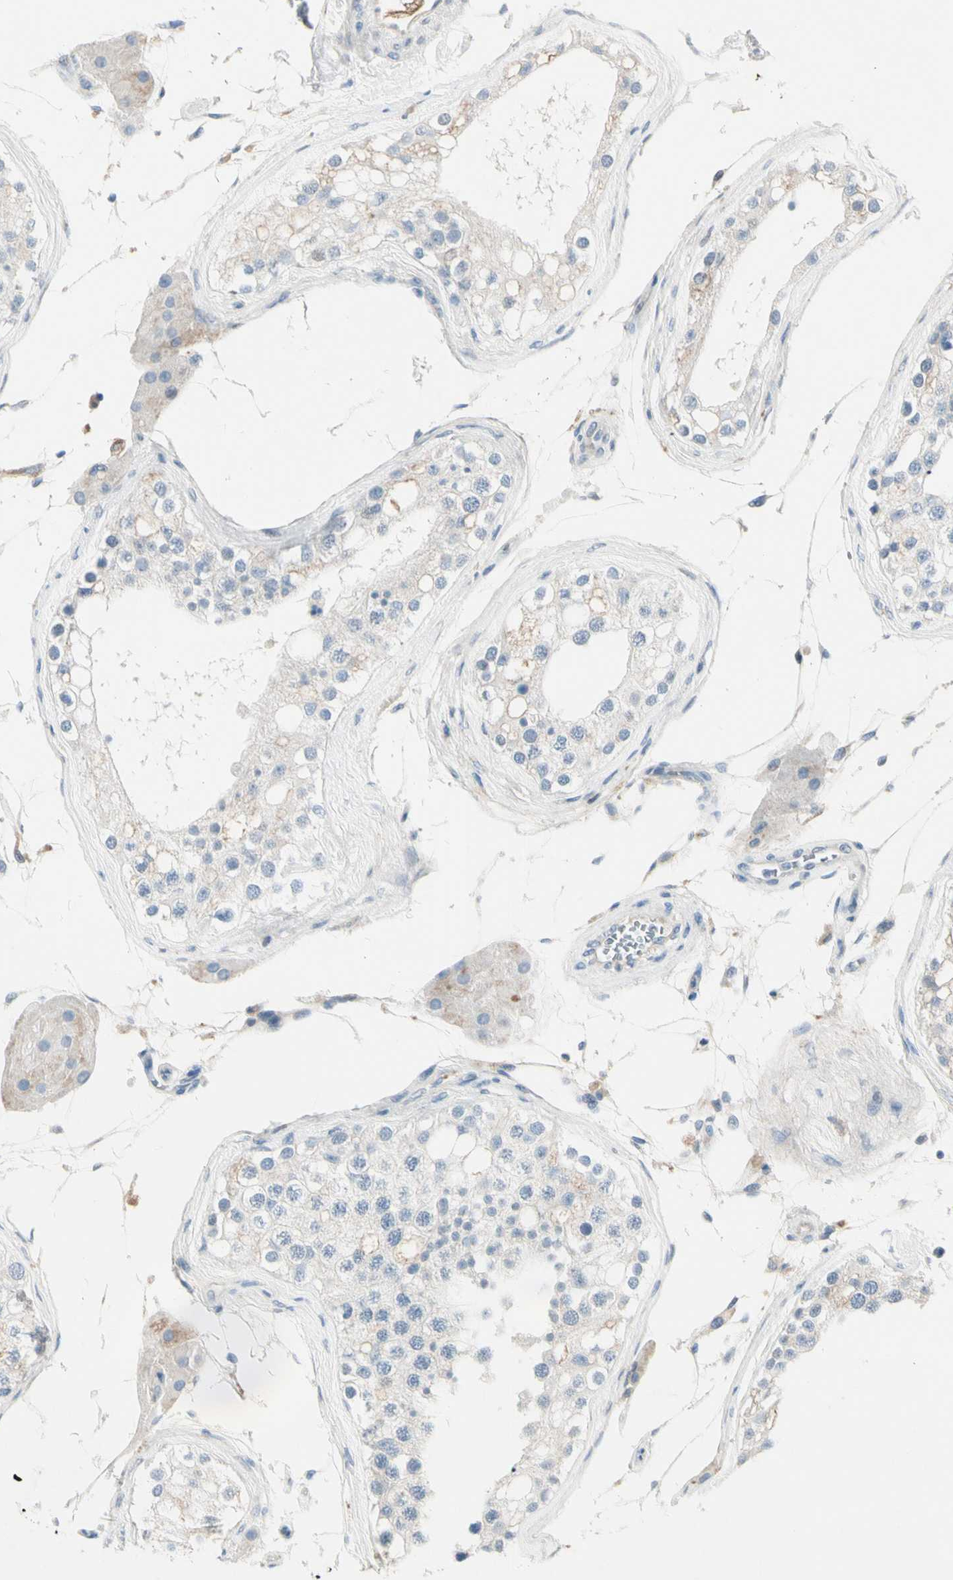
{"staining": {"intensity": "negative", "quantity": "none", "location": "none"}, "tissue": "testis", "cell_type": "Cells in seminiferous ducts", "image_type": "normal", "snomed": [{"axis": "morphology", "description": "Normal tissue, NOS"}, {"axis": "topography", "description": "Testis"}], "caption": "The immunohistochemistry histopathology image has no significant positivity in cells in seminiferous ducts of testis. Brightfield microscopy of IHC stained with DAB (3,3'-diaminobenzidine) (brown) and hematoxylin (blue), captured at high magnification.", "gene": "SERPIND1", "patient": {"sex": "male", "age": 68}}